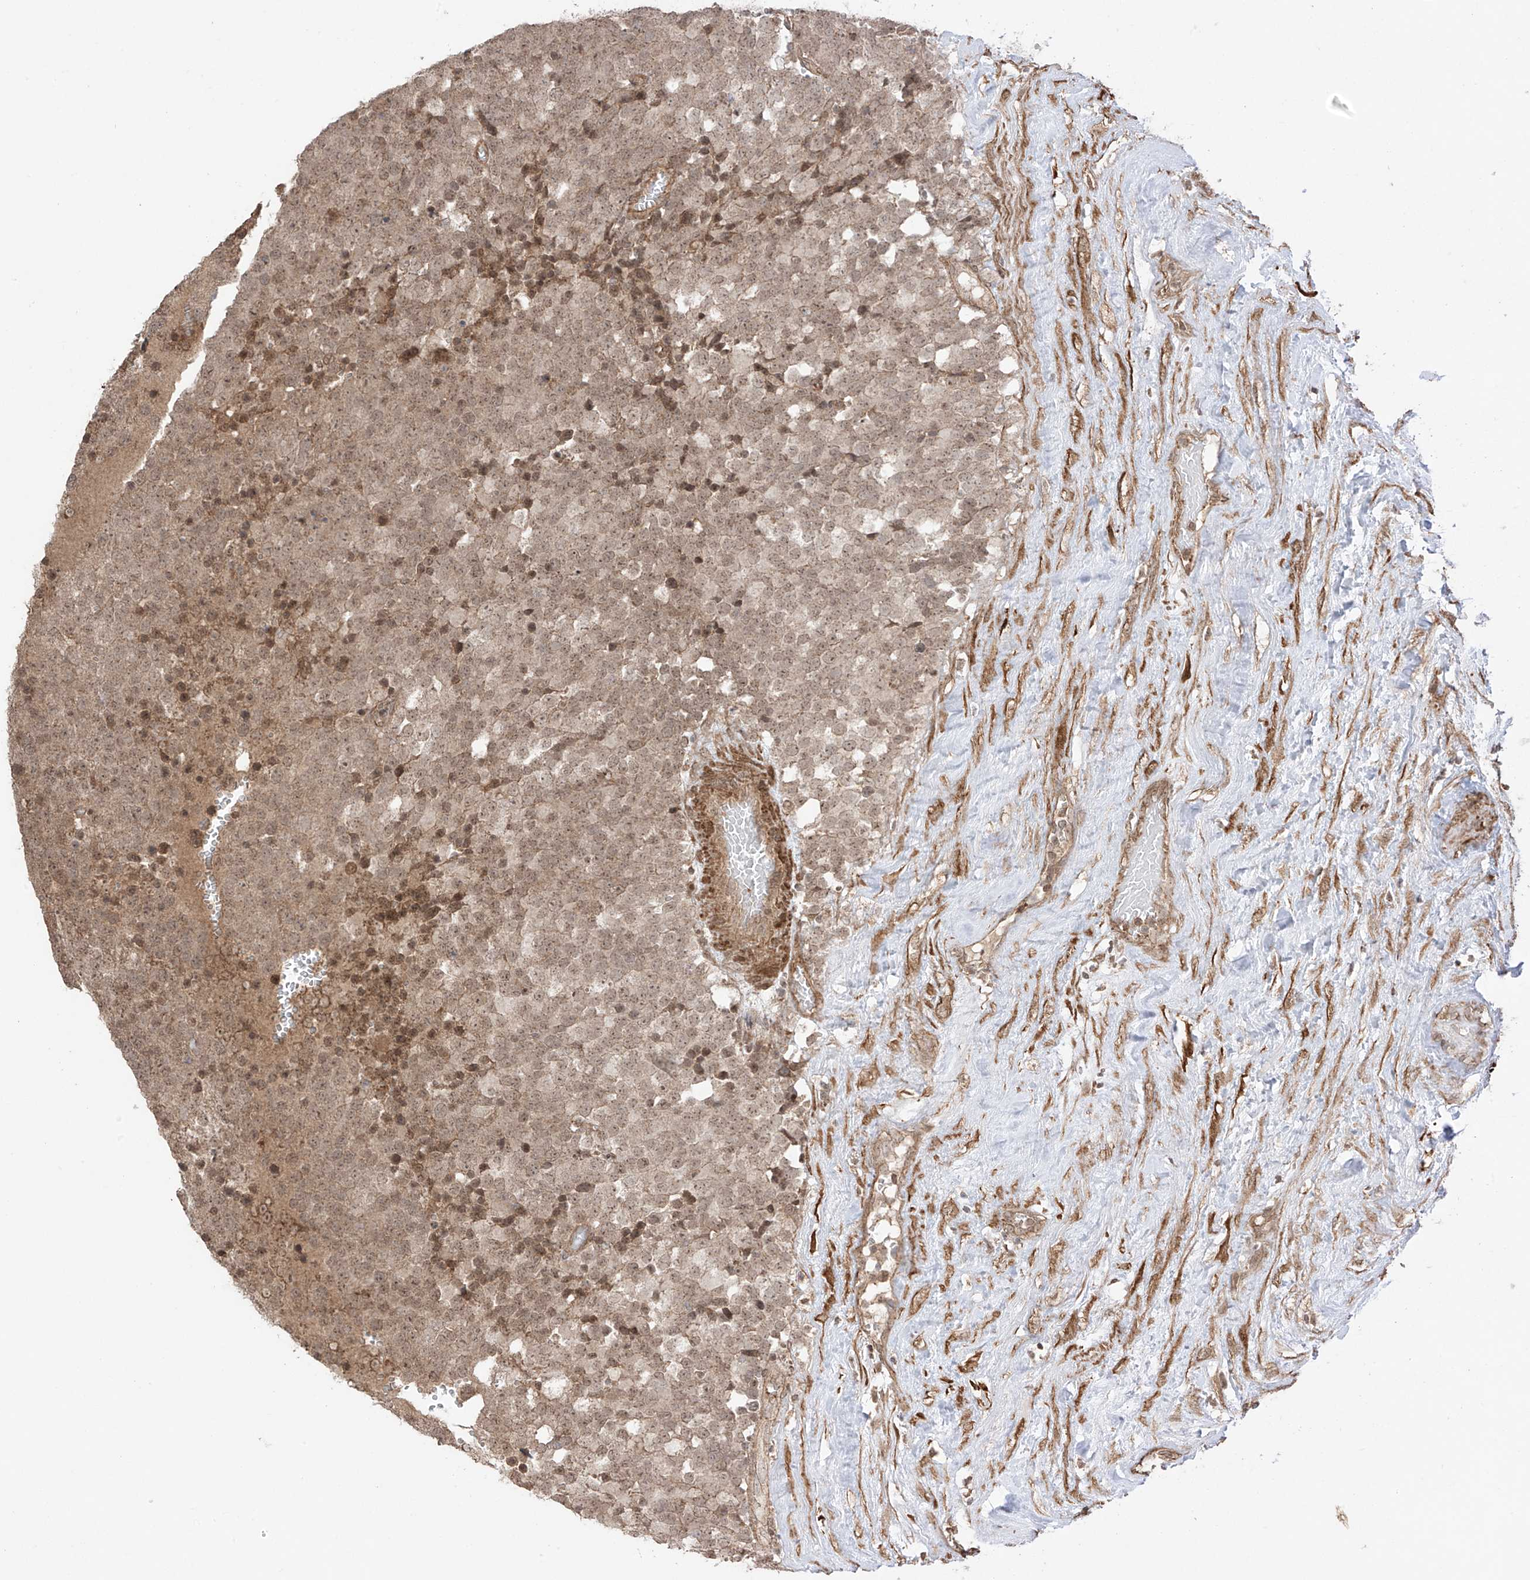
{"staining": {"intensity": "weak", "quantity": ">75%", "location": "cytoplasmic/membranous,nuclear"}, "tissue": "testis cancer", "cell_type": "Tumor cells", "image_type": "cancer", "snomed": [{"axis": "morphology", "description": "Seminoma, NOS"}, {"axis": "topography", "description": "Testis"}], "caption": "Immunohistochemical staining of human seminoma (testis) exhibits weak cytoplasmic/membranous and nuclear protein staining in approximately >75% of tumor cells.", "gene": "ABCD1", "patient": {"sex": "male", "age": 71}}